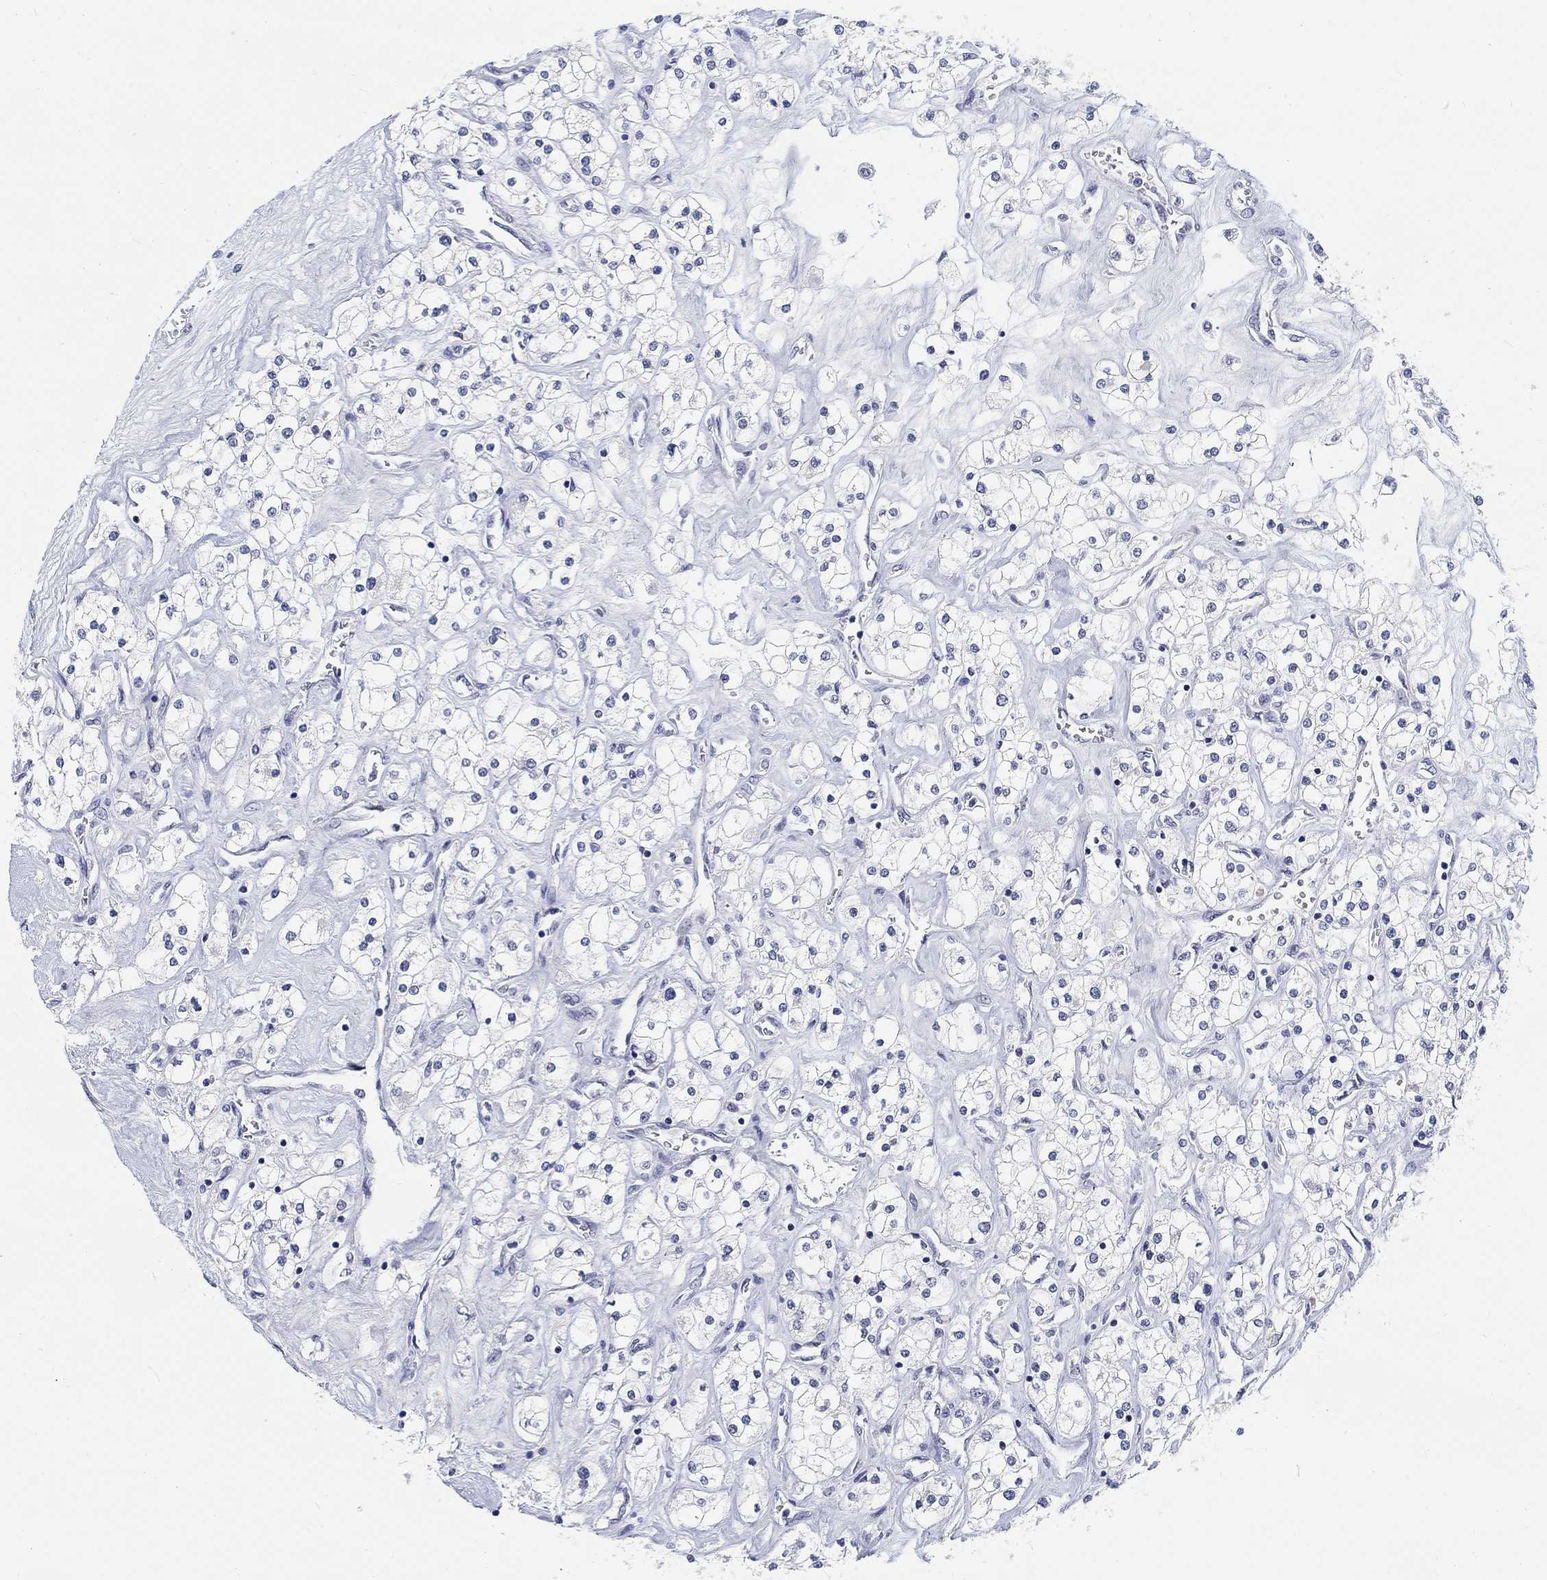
{"staining": {"intensity": "negative", "quantity": "none", "location": "none"}, "tissue": "renal cancer", "cell_type": "Tumor cells", "image_type": "cancer", "snomed": [{"axis": "morphology", "description": "Adenocarcinoma, NOS"}, {"axis": "topography", "description": "Kidney"}], "caption": "Tumor cells show no significant protein positivity in renal adenocarcinoma.", "gene": "ANKS1B", "patient": {"sex": "male", "age": 80}}